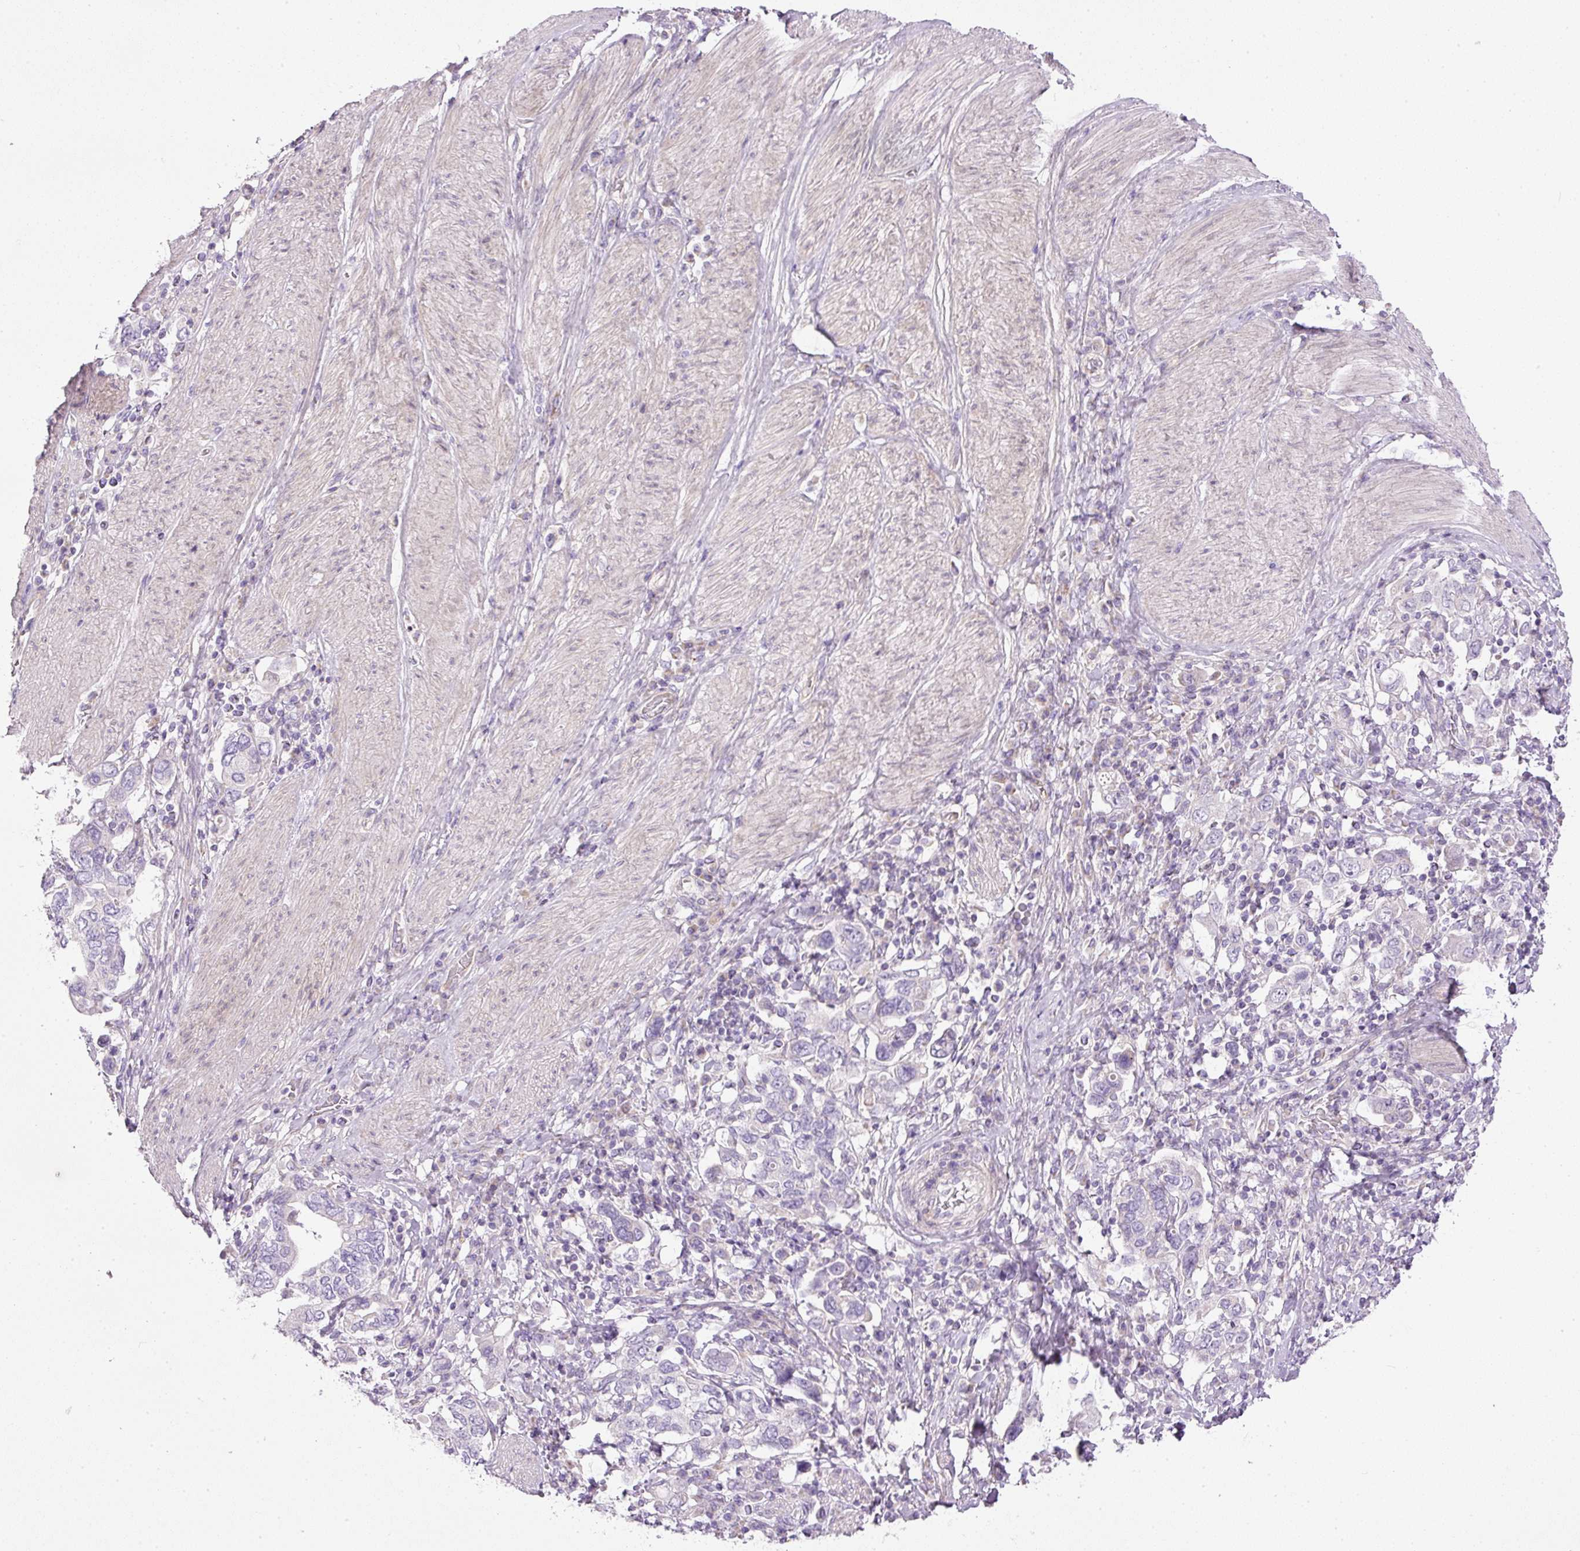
{"staining": {"intensity": "negative", "quantity": "none", "location": "none"}, "tissue": "stomach cancer", "cell_type": "Tumor cells", "image_type": "cancer", "snomed": [{"axis": "morphology", "description": "Adenocarcinoma, NOS"}, {"axis": "topography", "description": "Stomach, upper"}, {"axis": "topography", "description": "Stomach"}], "caption": "This is an immunohistochemistry (IHC) micrograph of adenocarcinoma (stomach). There is no expression in tumor cells.", "gene": "KPNA5", "patient": {"sex": "male", "age": 62}}